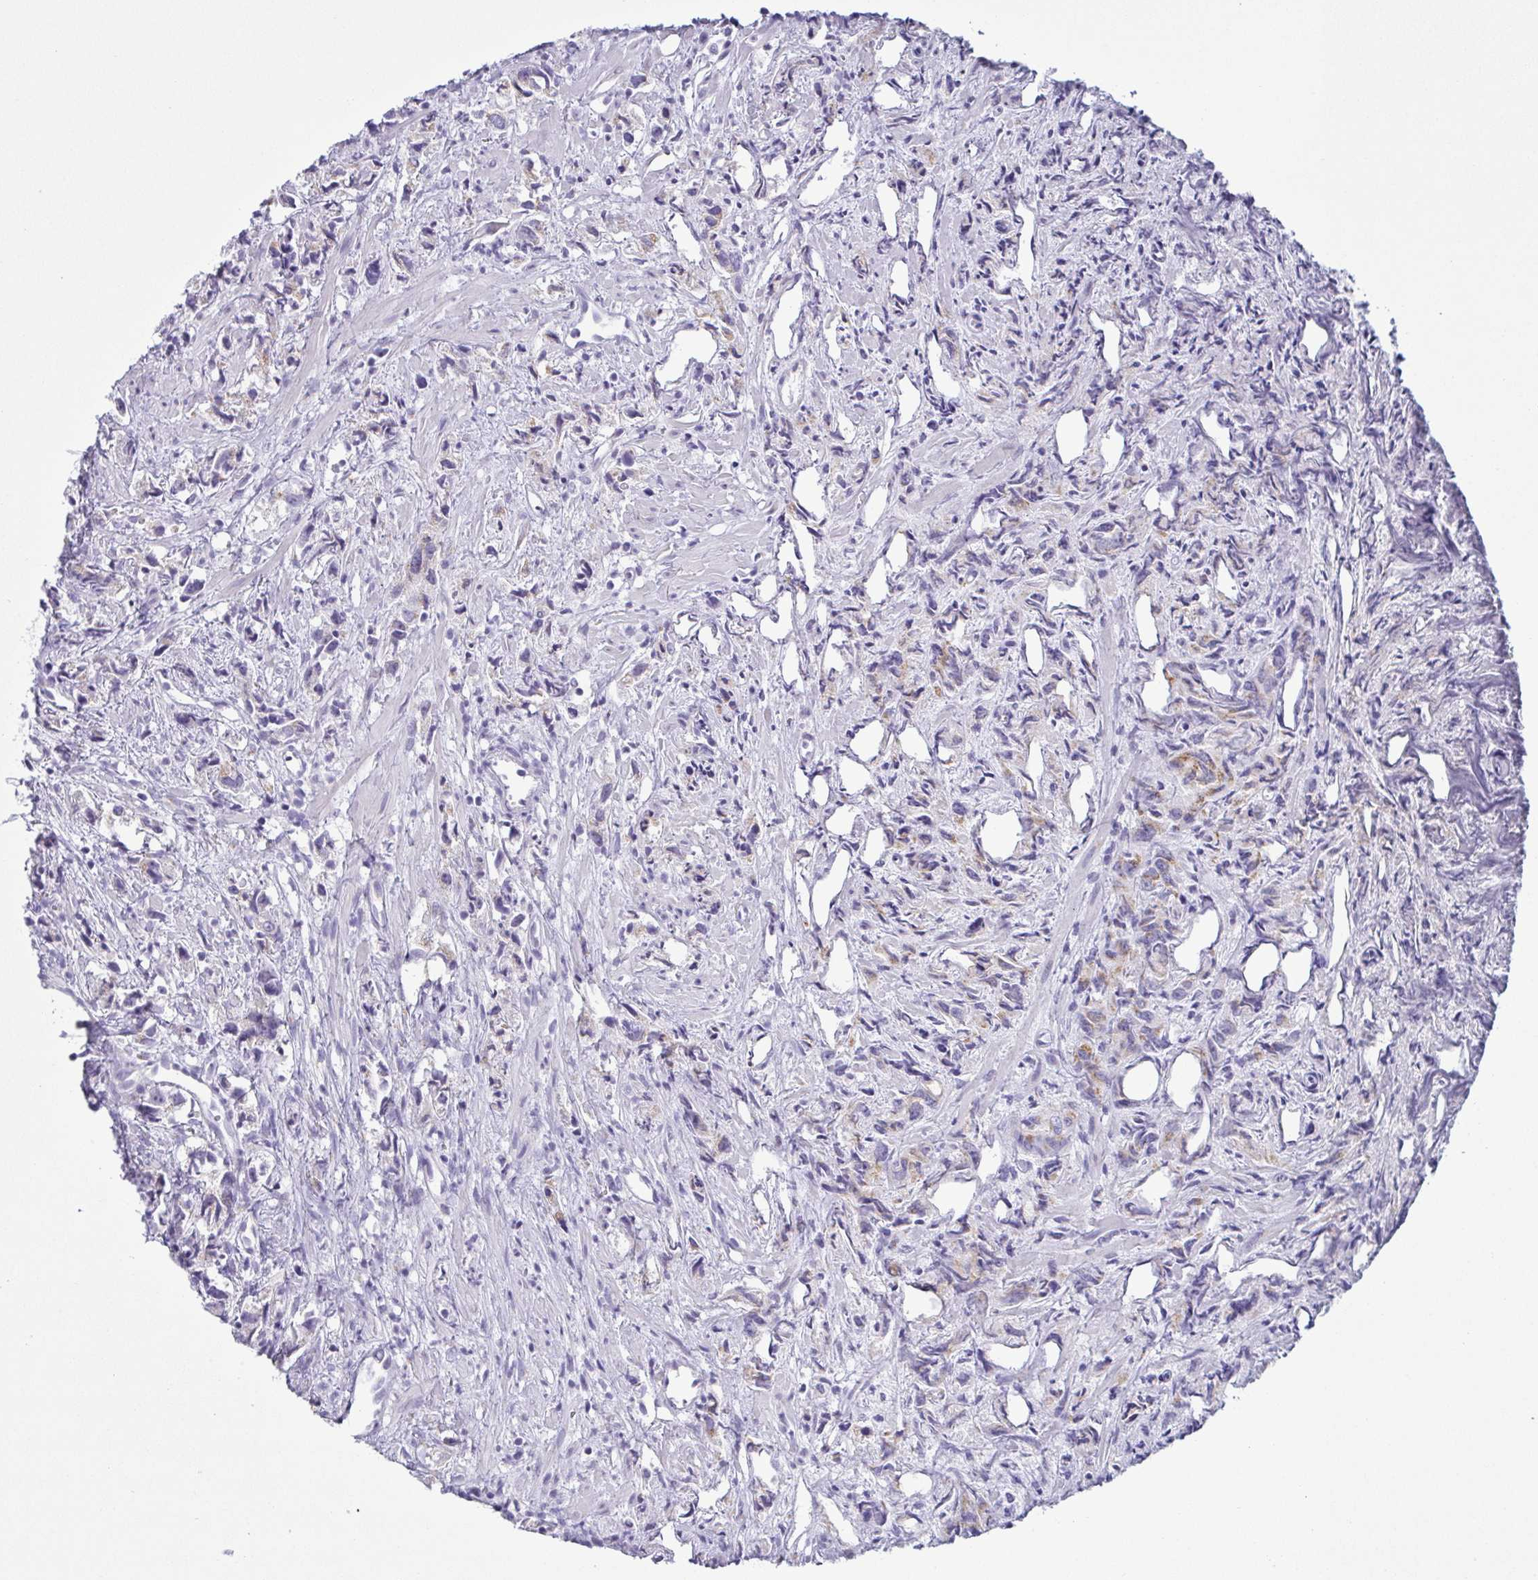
{"staining": {"intensity": "weak", "quantity": "25%-75%", "location": "cytoplasmic/membranous"}, "tissue": "prostate cancer", "cell_type": "Tumor cells", "image_type": "cancer", "snomed": [{"axis": "morphology", "description": "Adenocarcinoma, High grade"}, {"axis": "topography", "description": "Prostate"}], "caption": "Prostate cancer stained for a protein (brown) reveals weak cytoplasmic/membranous positive staining in approximately 25%-75% of tumor cells.", "gene": "AZU1", "patient": {"sex": "male", "age": 58}}